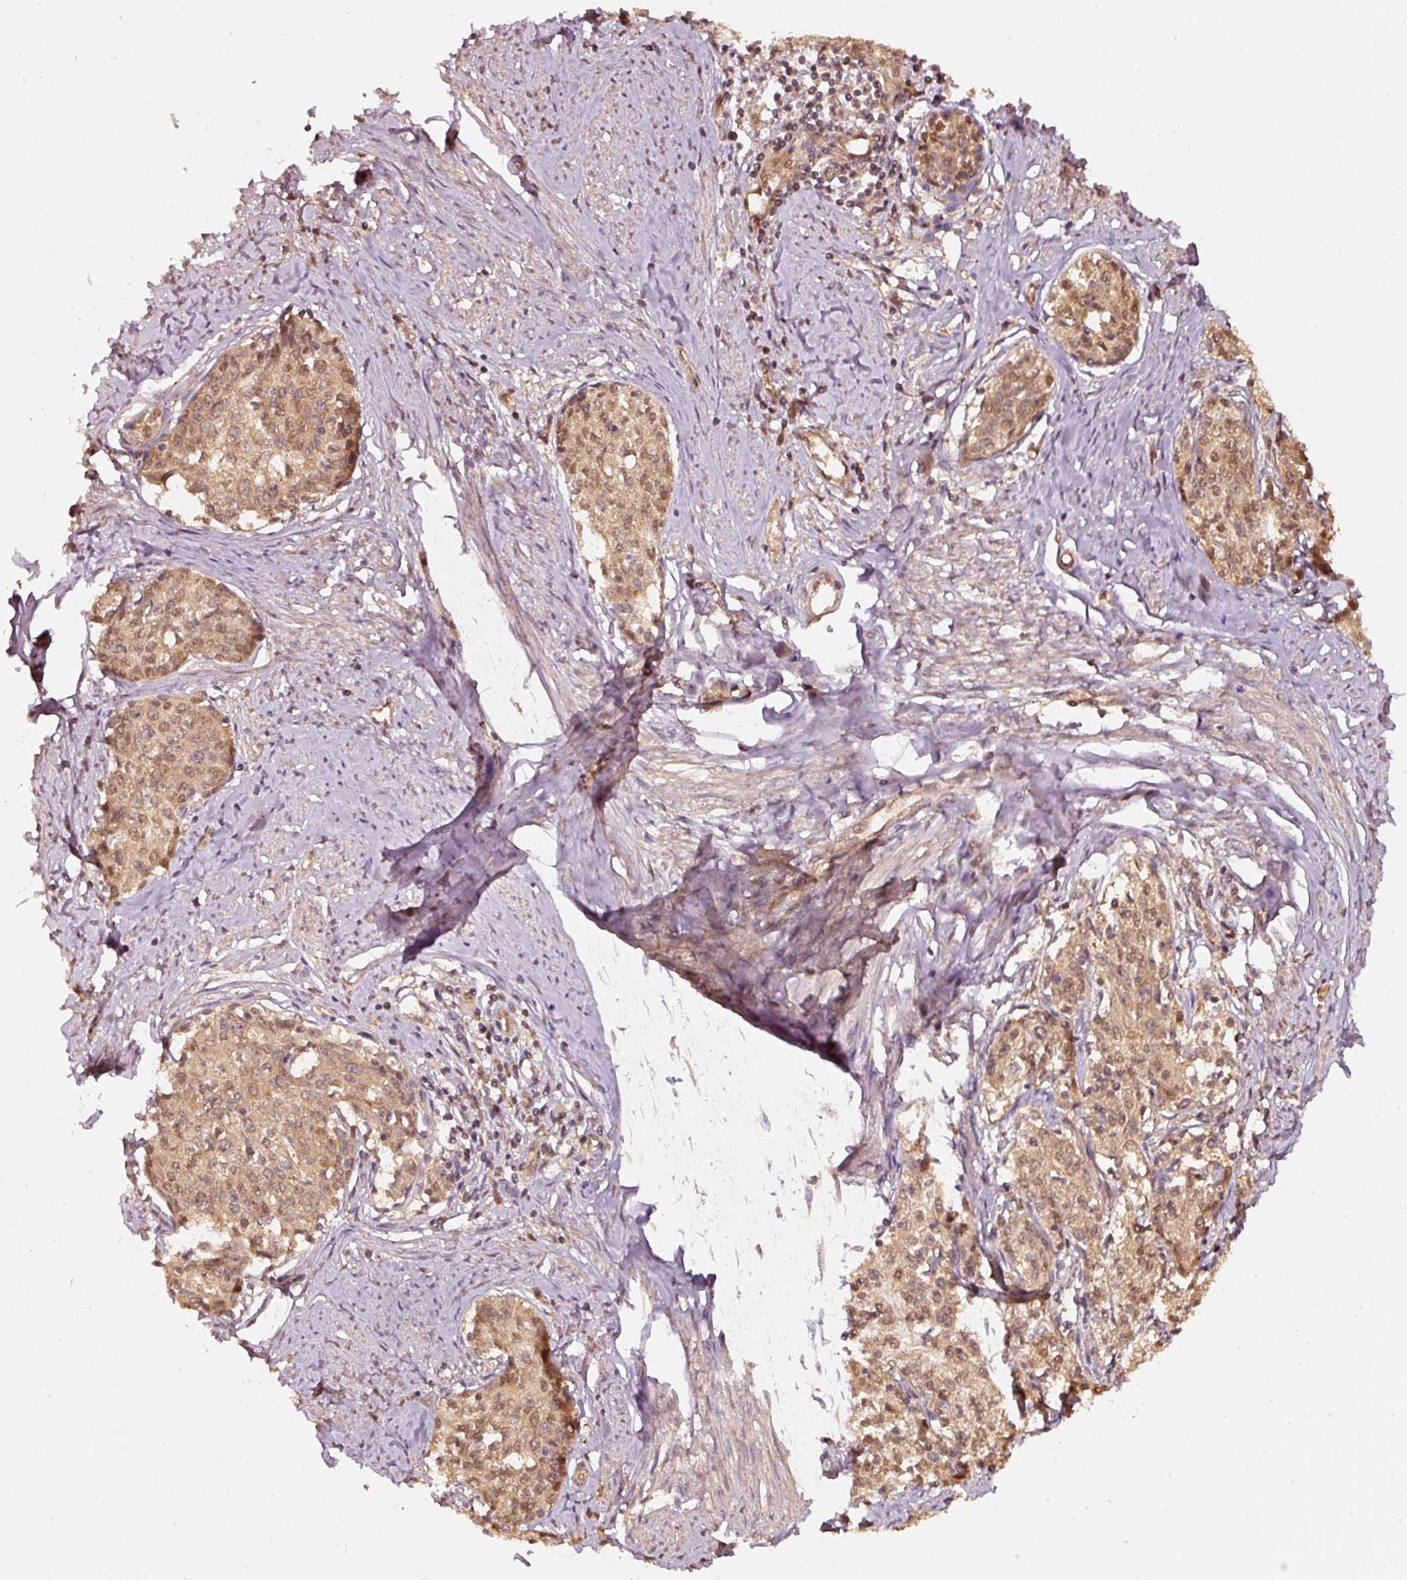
{"staining": {"intensity": "moderate", "quantity": ">75%", "location": "cytoplasmic/membranous,nuclear"}, "tissue": "cervical cancer", "cell_type": "Tumor cells", "image_type": "cancer", "snomed": [{"axis": "morphology", "description": "Squamous cell carcinoma, NOS"}, {"axis": "morphology", "description": "Adenocarcinoma, NOS"}, {"axis": "topography", "description": "Cervix"}], "caption": "Approximately >75% of tumor cells in human cervical squamous cell carcinoma show moderate cytoplasmic/membranous and nuclear protein positivity as visualized by brown immunohistochemical staining.", "gene": "STAU1", "patient": {"sex": "female", "age": 52}}